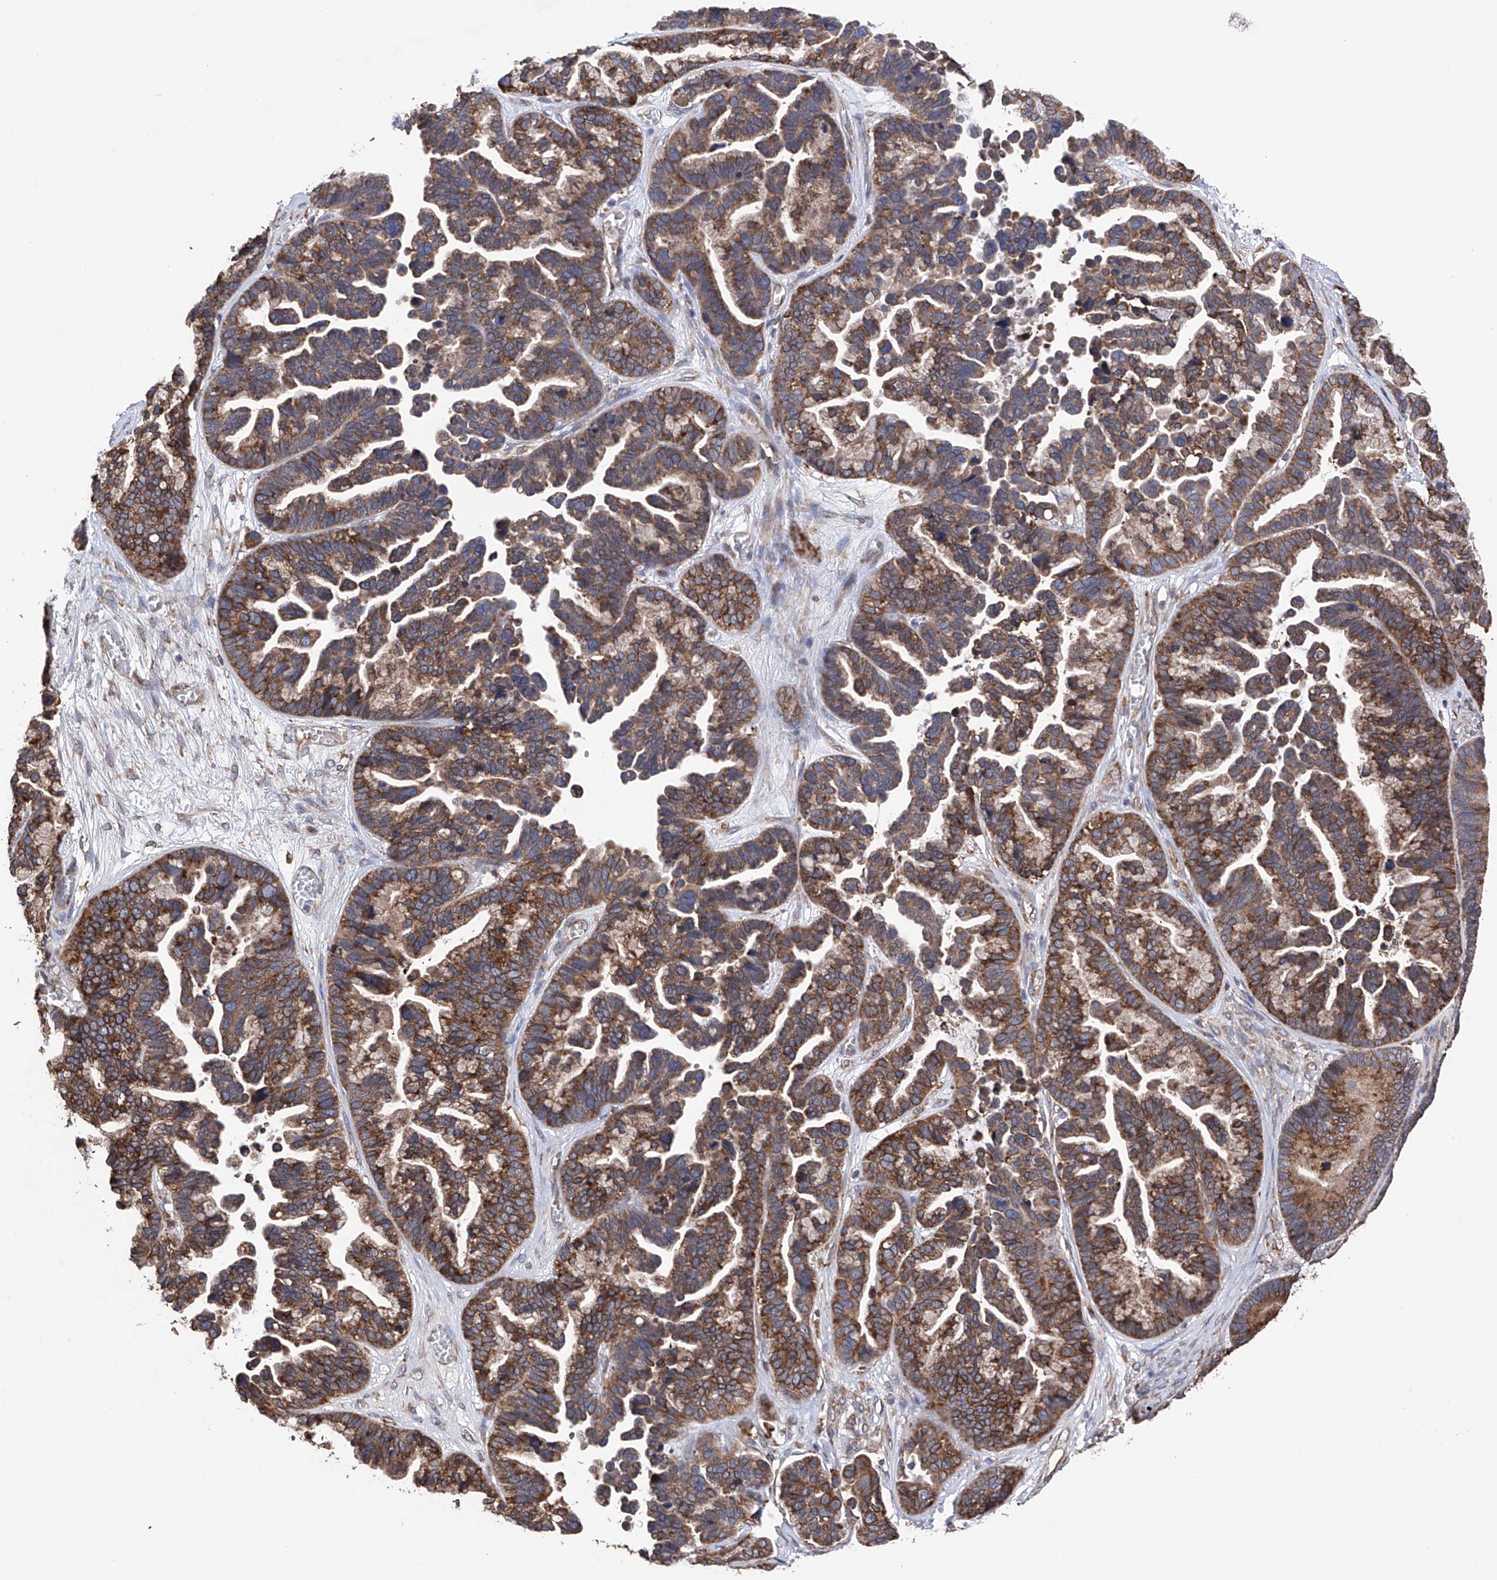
{"staining": {"intensity": "moderate", "quantity": ">75%", "location": "cytoplasmic/membranous"}, "tissue": "ovarian cancer", "cell_type": "Tumor cells", "image_type": "cancer", "snomed": [{"axis": "morphology", "description": "Cystadenocarcinoma, serous, NOS"}, {"axis": "topography", "description": "Ovary"}], "caption": "The image demonstrates a brown stain indicating the presence of a protein in the cytoplasmic/membranous of tumor cells in ovarian serous cystadenocarcinoma. (DAB = brown stain, brightfield microscopy at high magnification).", "gene": "DNAH8", "patient": {"sex": "female", "age": 56}}